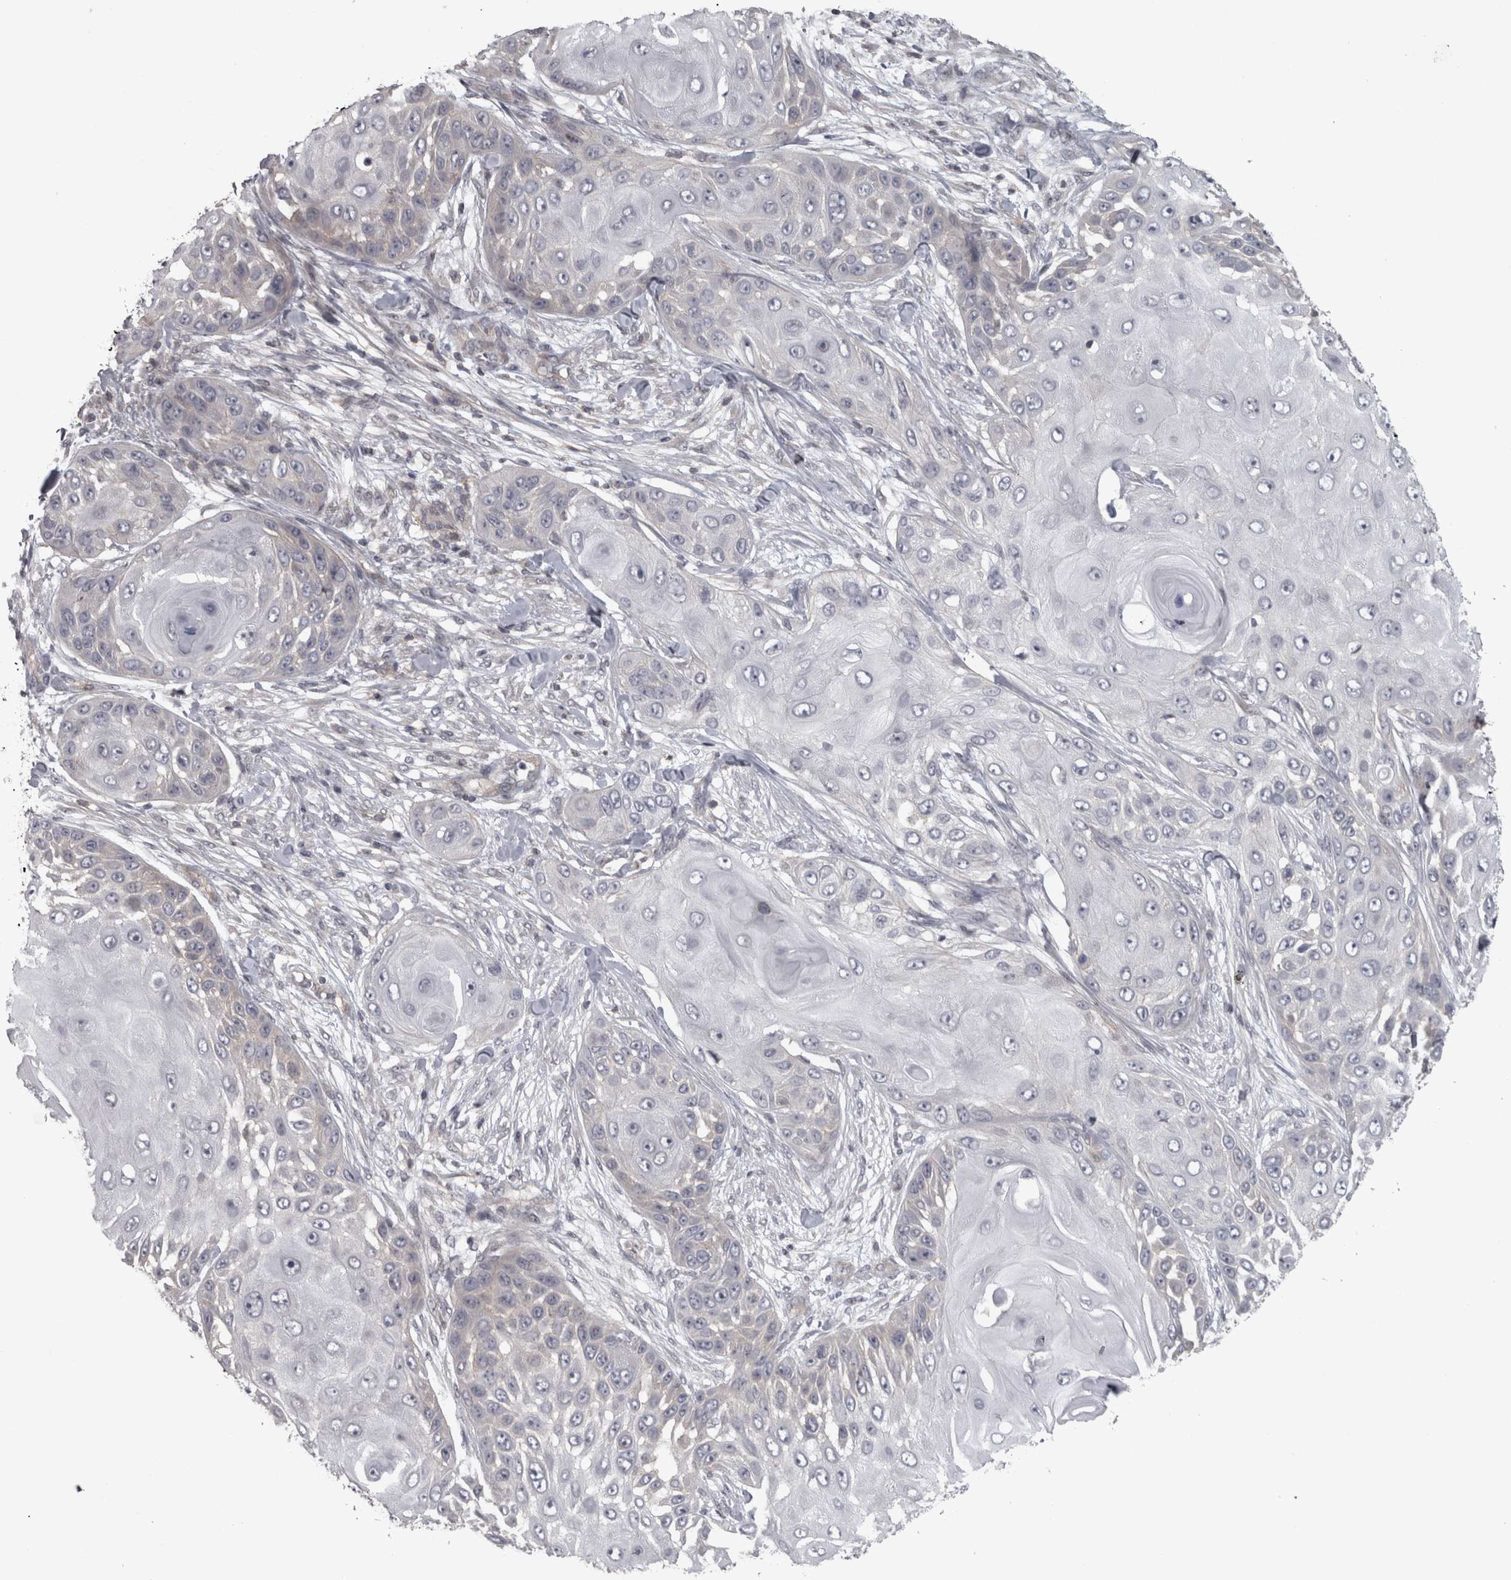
{"staining": {"intensity": "negative", "quantity": "none", "location": "none"}, "tissue": "skin cancer", "cell_type": "Tumor cells", "image_type": "cancer", "snomed": [{"axis": "morphology", "description": "Squamous cell carcinoma, NOS"}, {"axis": "topography", "description": "Skin"}], "caption": "Immunohistochemical staining of human skin squamous cell carcinoma shows no significant positivity in tumor cells.", "gene": "PPP1R12B", "patient": {"sex": "female", "age": 44}}